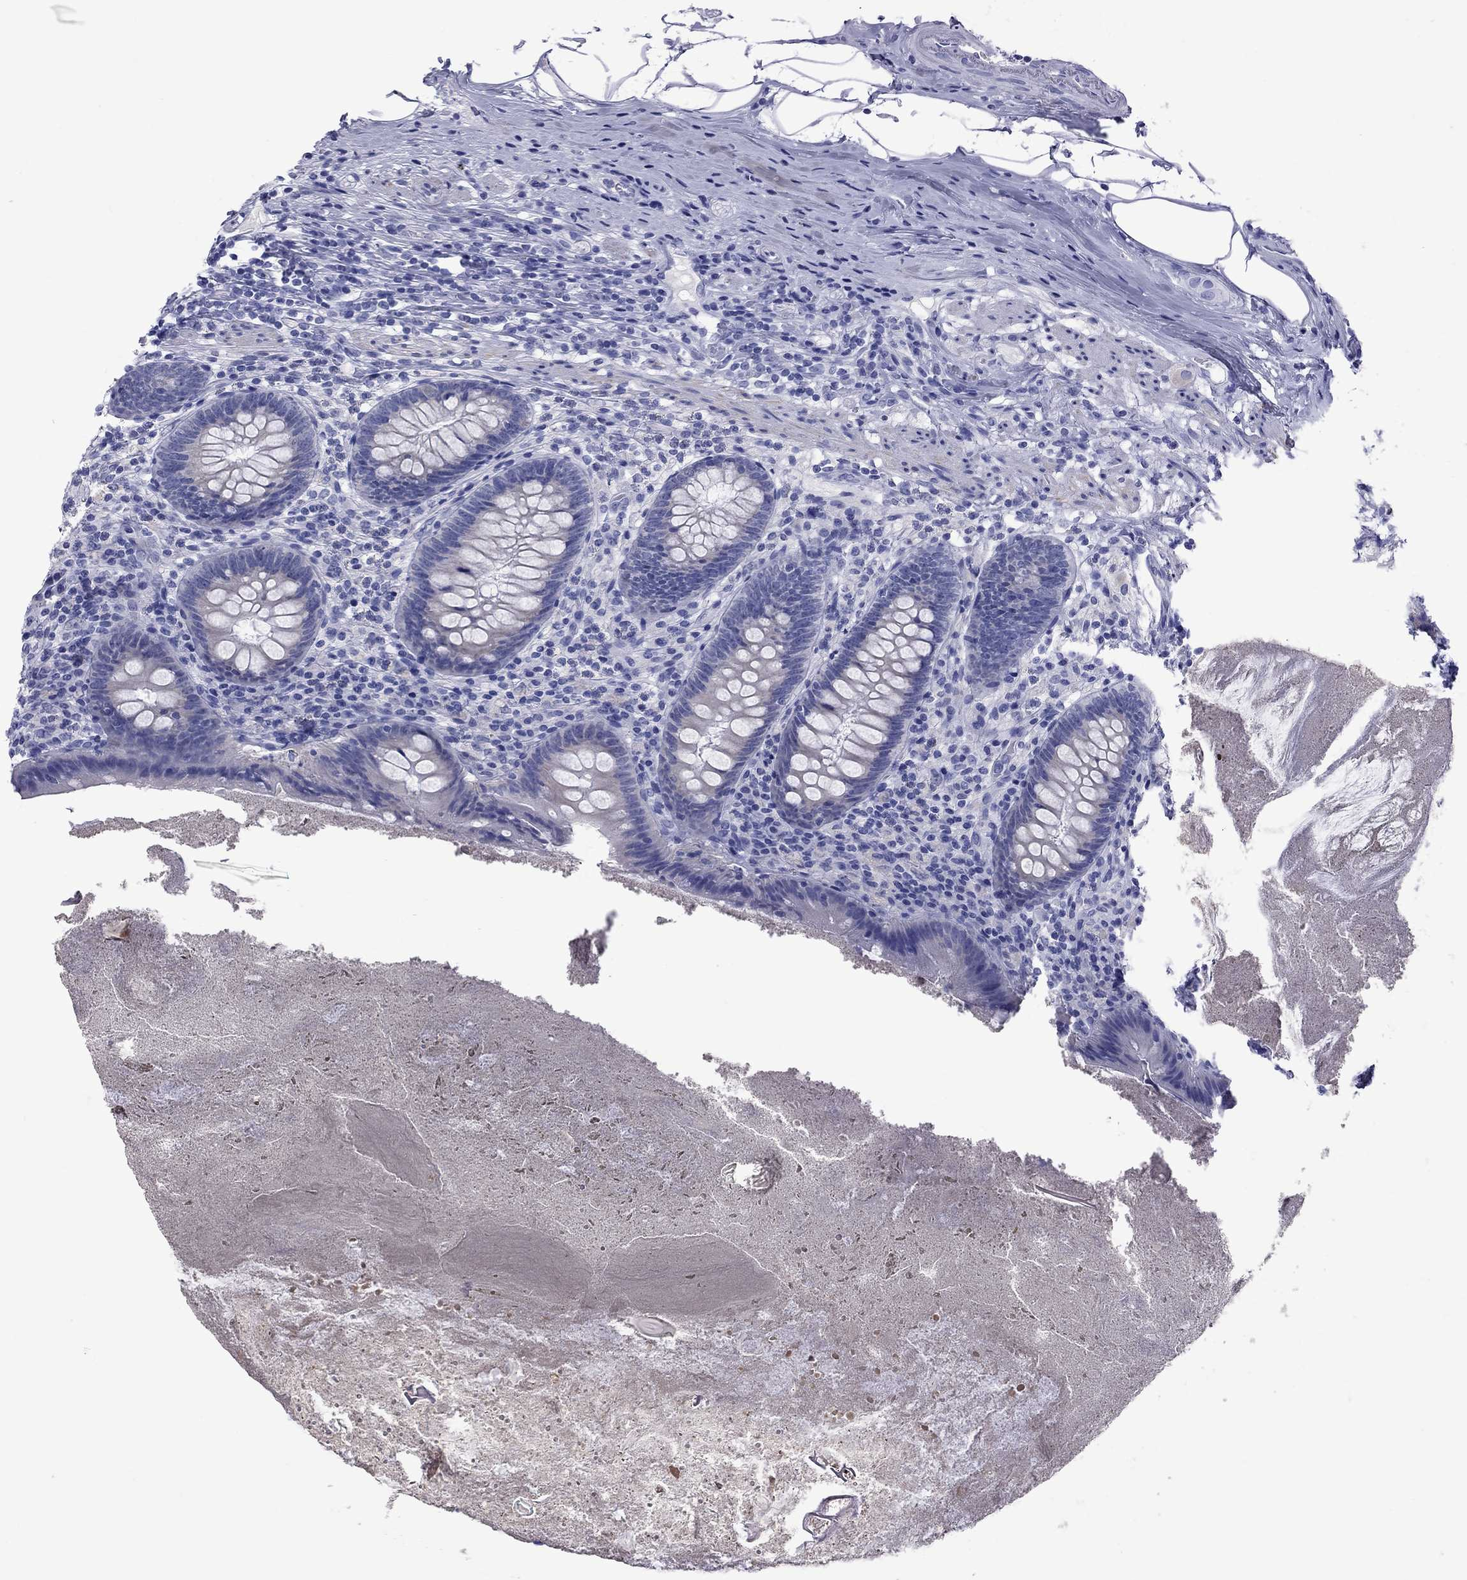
{"staining": {"intensity": "negative", "quantity": "none", "location": "none"}, "tissue": "appendix", "cell_type": "Glandular cells", "image_type": "normal", "snomed": [{"axis": "morphology", "description": "Normal tissue, NOS"}, {"axis": "topography", "description": "Appendix"}], "caption": "This is a histopathology image of immunohistochemistry (IHC) staining of unremarkable appendix, which shows no staining in glandular cells. (Stains: DAB (3,3'-diaminobenzidine) immunohistochemistry (IHC) with hematoxylin counter stain, Microscopy: brightfield microscopy at high magnification).", "gene": "EPPIN", "patient": {"sex": "male", "age": 47}}